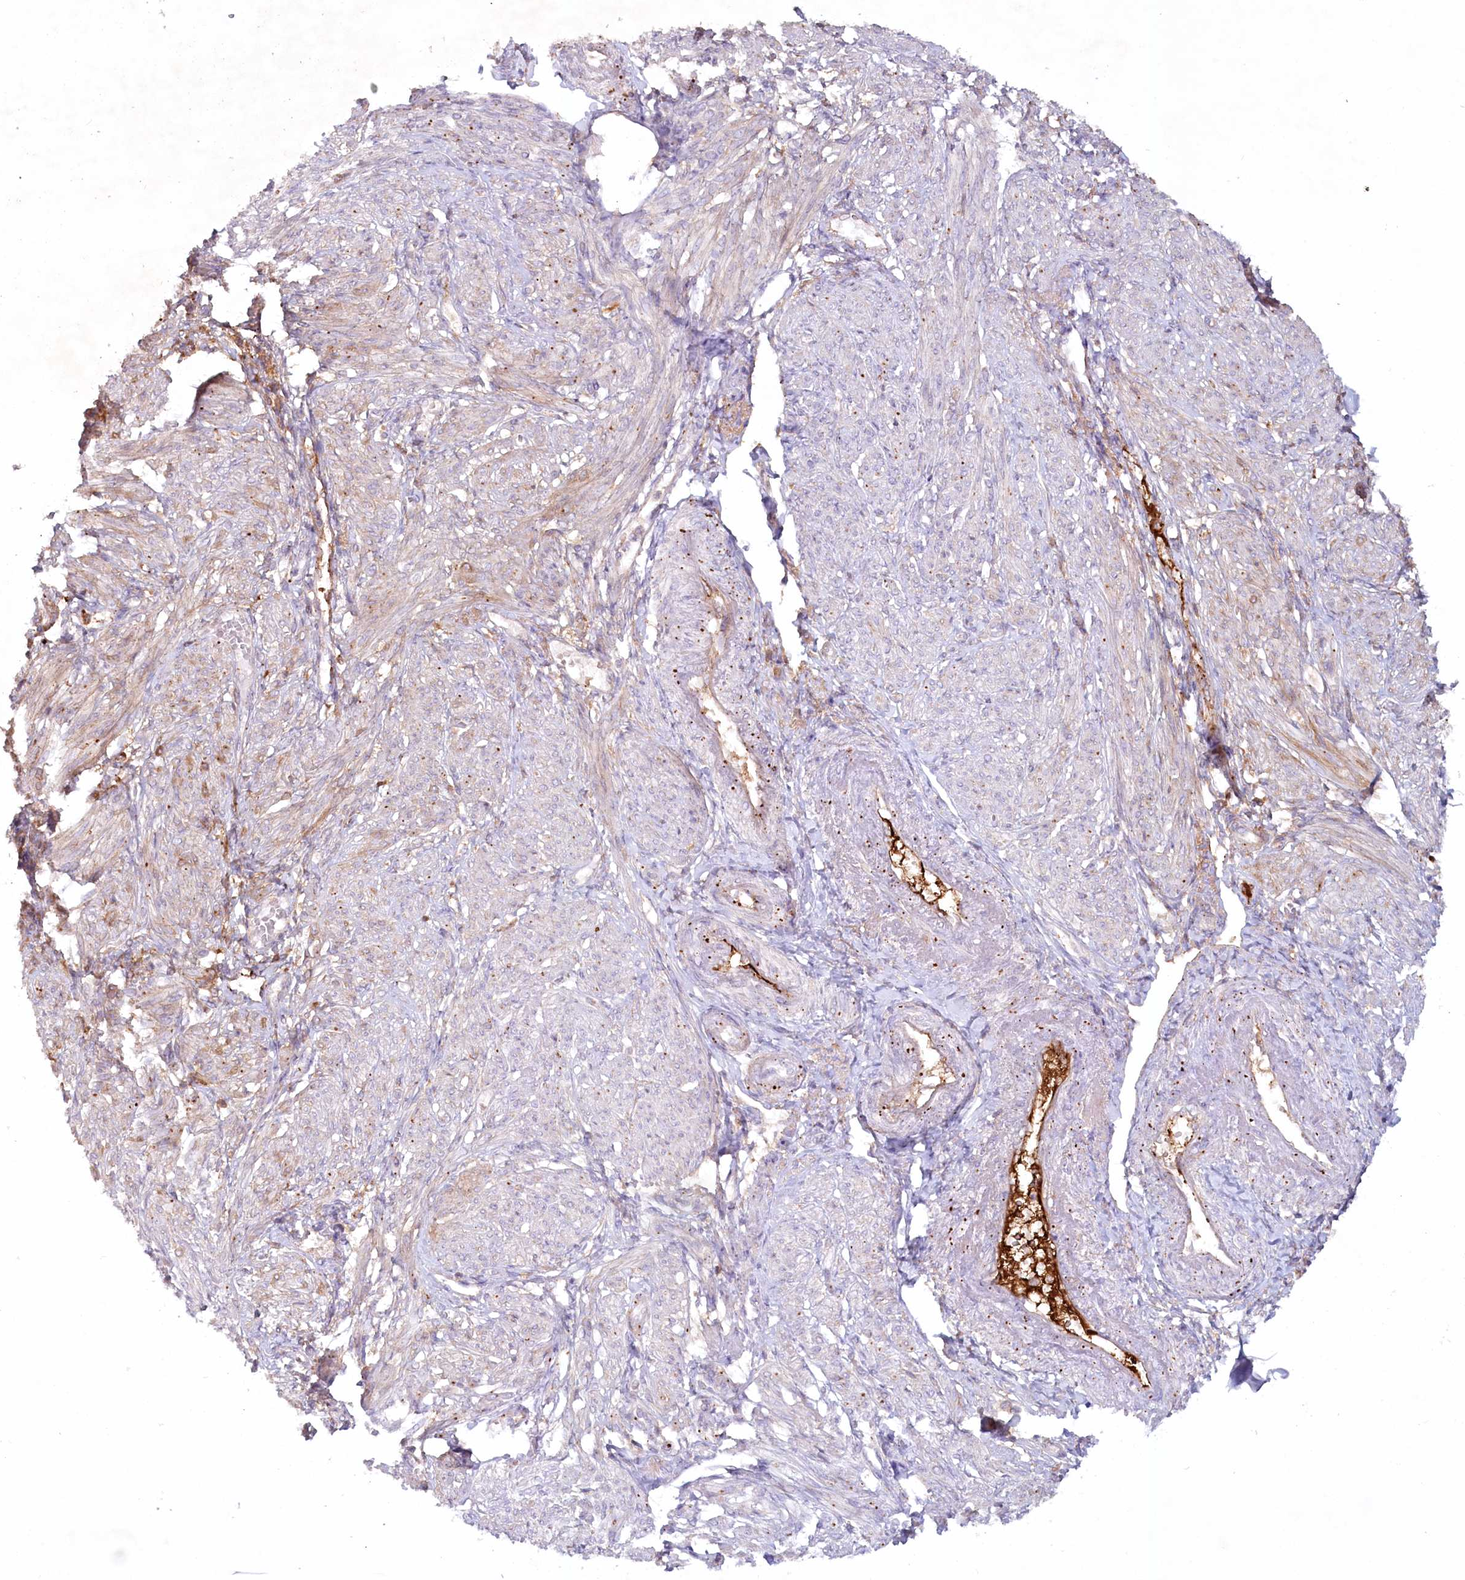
{"staining": {"intensity": "weak", "quantity": "<25%", "location": "cytoplasmic/membranous"}, "tissue": "smooth muscle", "cell_type": "Smooth muscle cells", "image_type": "normal", "snomed": [{"axis": "morphology", "description": "Normal tissue, NOS"}, {"axis": "topography", "description": "Smooth muscle"}], "caption": "The IHC photomicrograph has no significant expression in smooth muscle cells of smooth muscle.", "gene": "PSAPL1", "patient": {"sex": "female", "age": 39}}